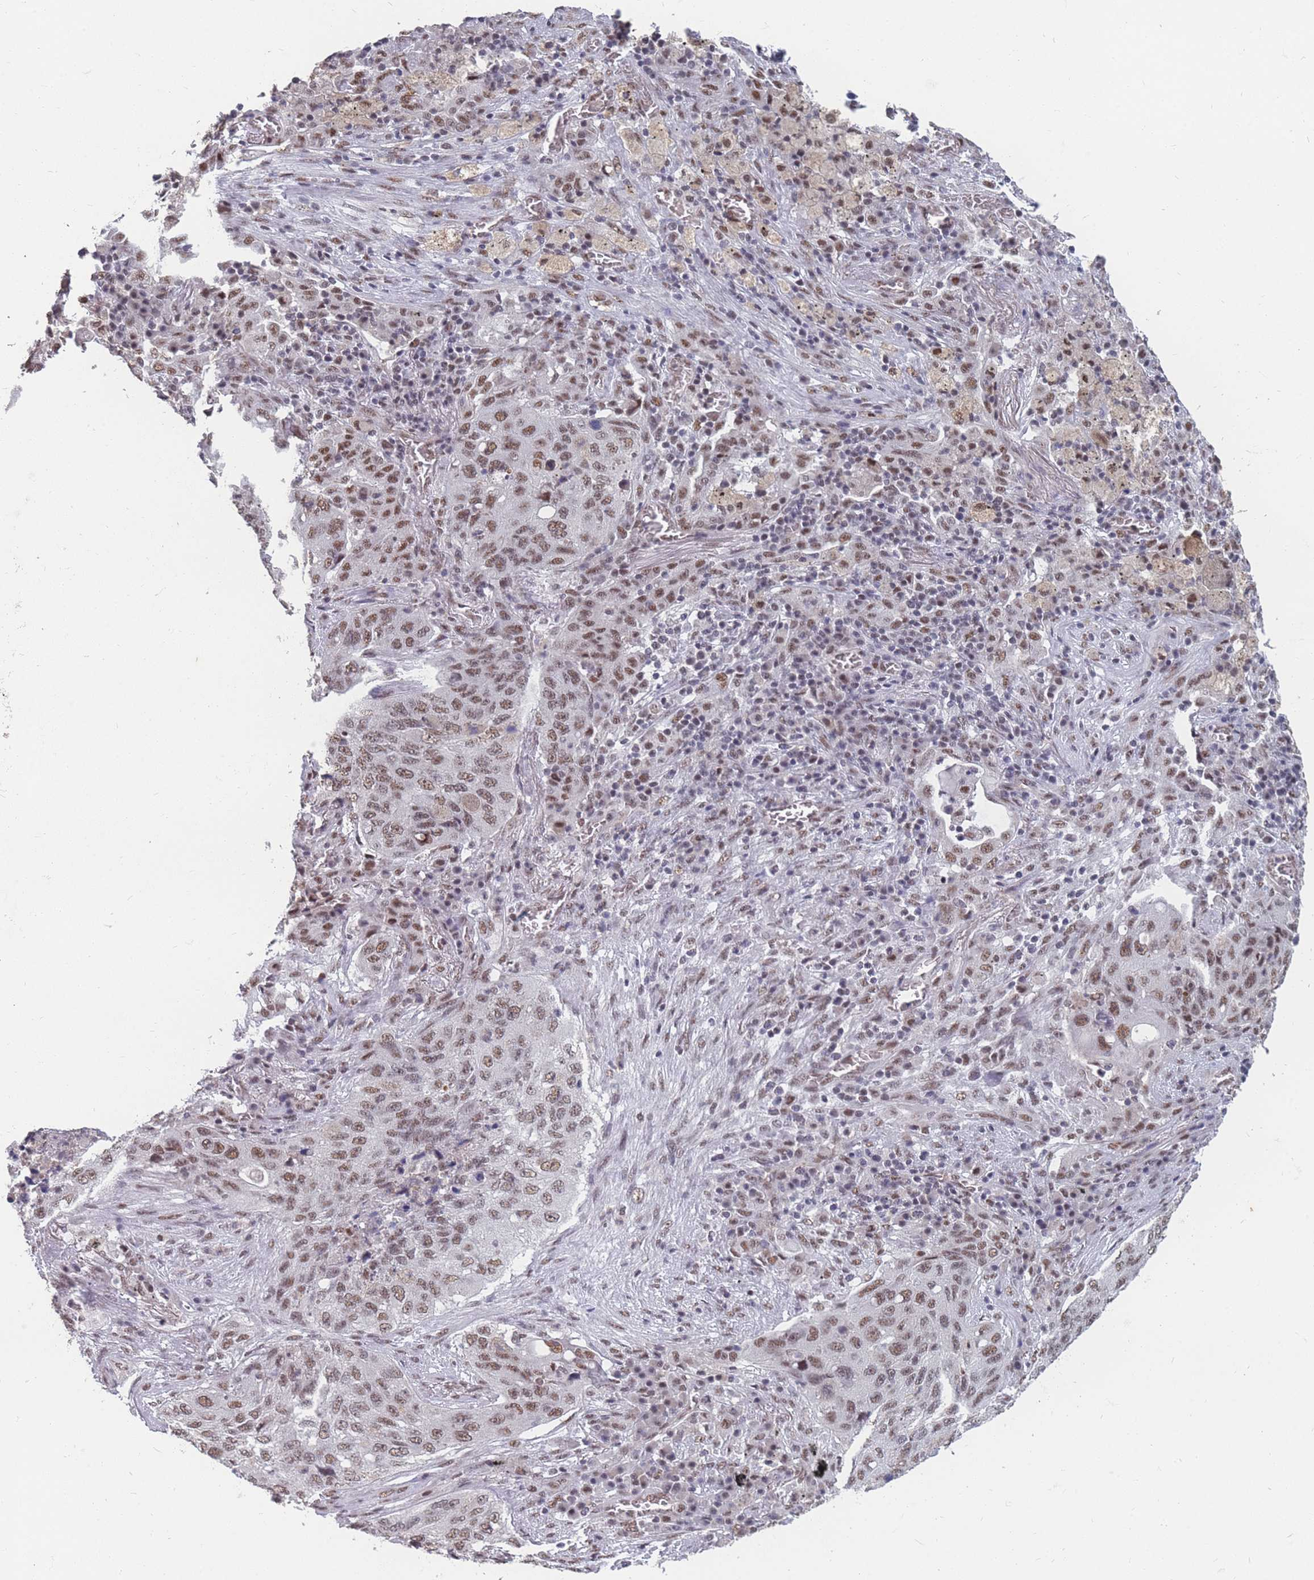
{"staining": {"intensity": "moderate", "quantity": ">75%", "location": "nuclear"}, "tissue": "lung cancer", "cell_type": "Tumor cells", "image_type": "cancer", "snomed": [{"axis": "morphology", "description": "Squamous cell carcinoma, NOS"}, {"axis": "topography", "description": "Lung"}], "caption": "Immunohistochemical staining of lung cancer displays moderate nuclear protein expression in about >75% of tumor cells.", "gene": "SNRPA1", "patient": {"sex": "female", "age": 63}}